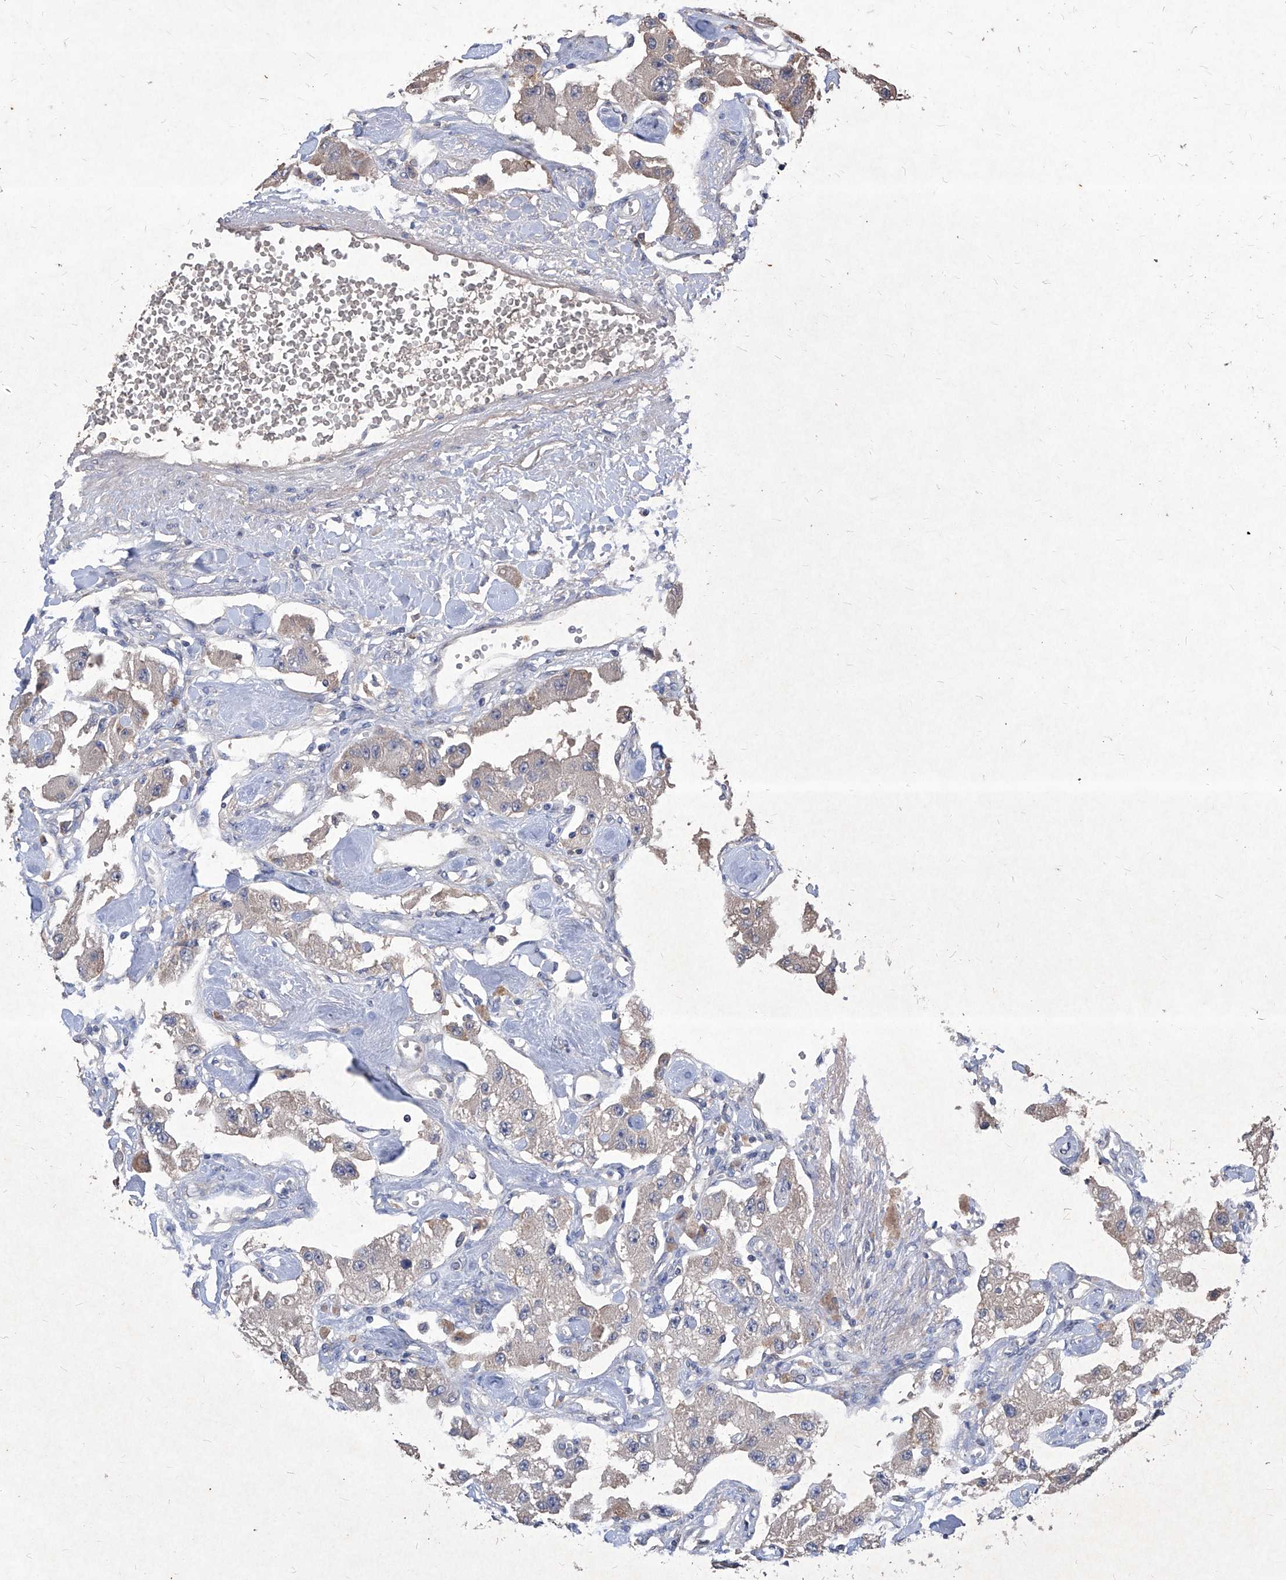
{"staining": {"intensity": "negative", "quantity": "none", "location": "none"}, "tissue": "carcinoid", "cell_type": "Tumor cells", "image_type": "cancer", "snomed": [{"axis": "morphology", "description": "Carcinoid, malignant, NOS"}, {"axis": "topography", "description": "Pancreas"}], "caption": "Protein analysis of carcinoid shows no significant staining in tumor cells. Nuclei are stained in blue.", "gene": "SYNGR1", "patient": {"sex": "male", "age": 41}}